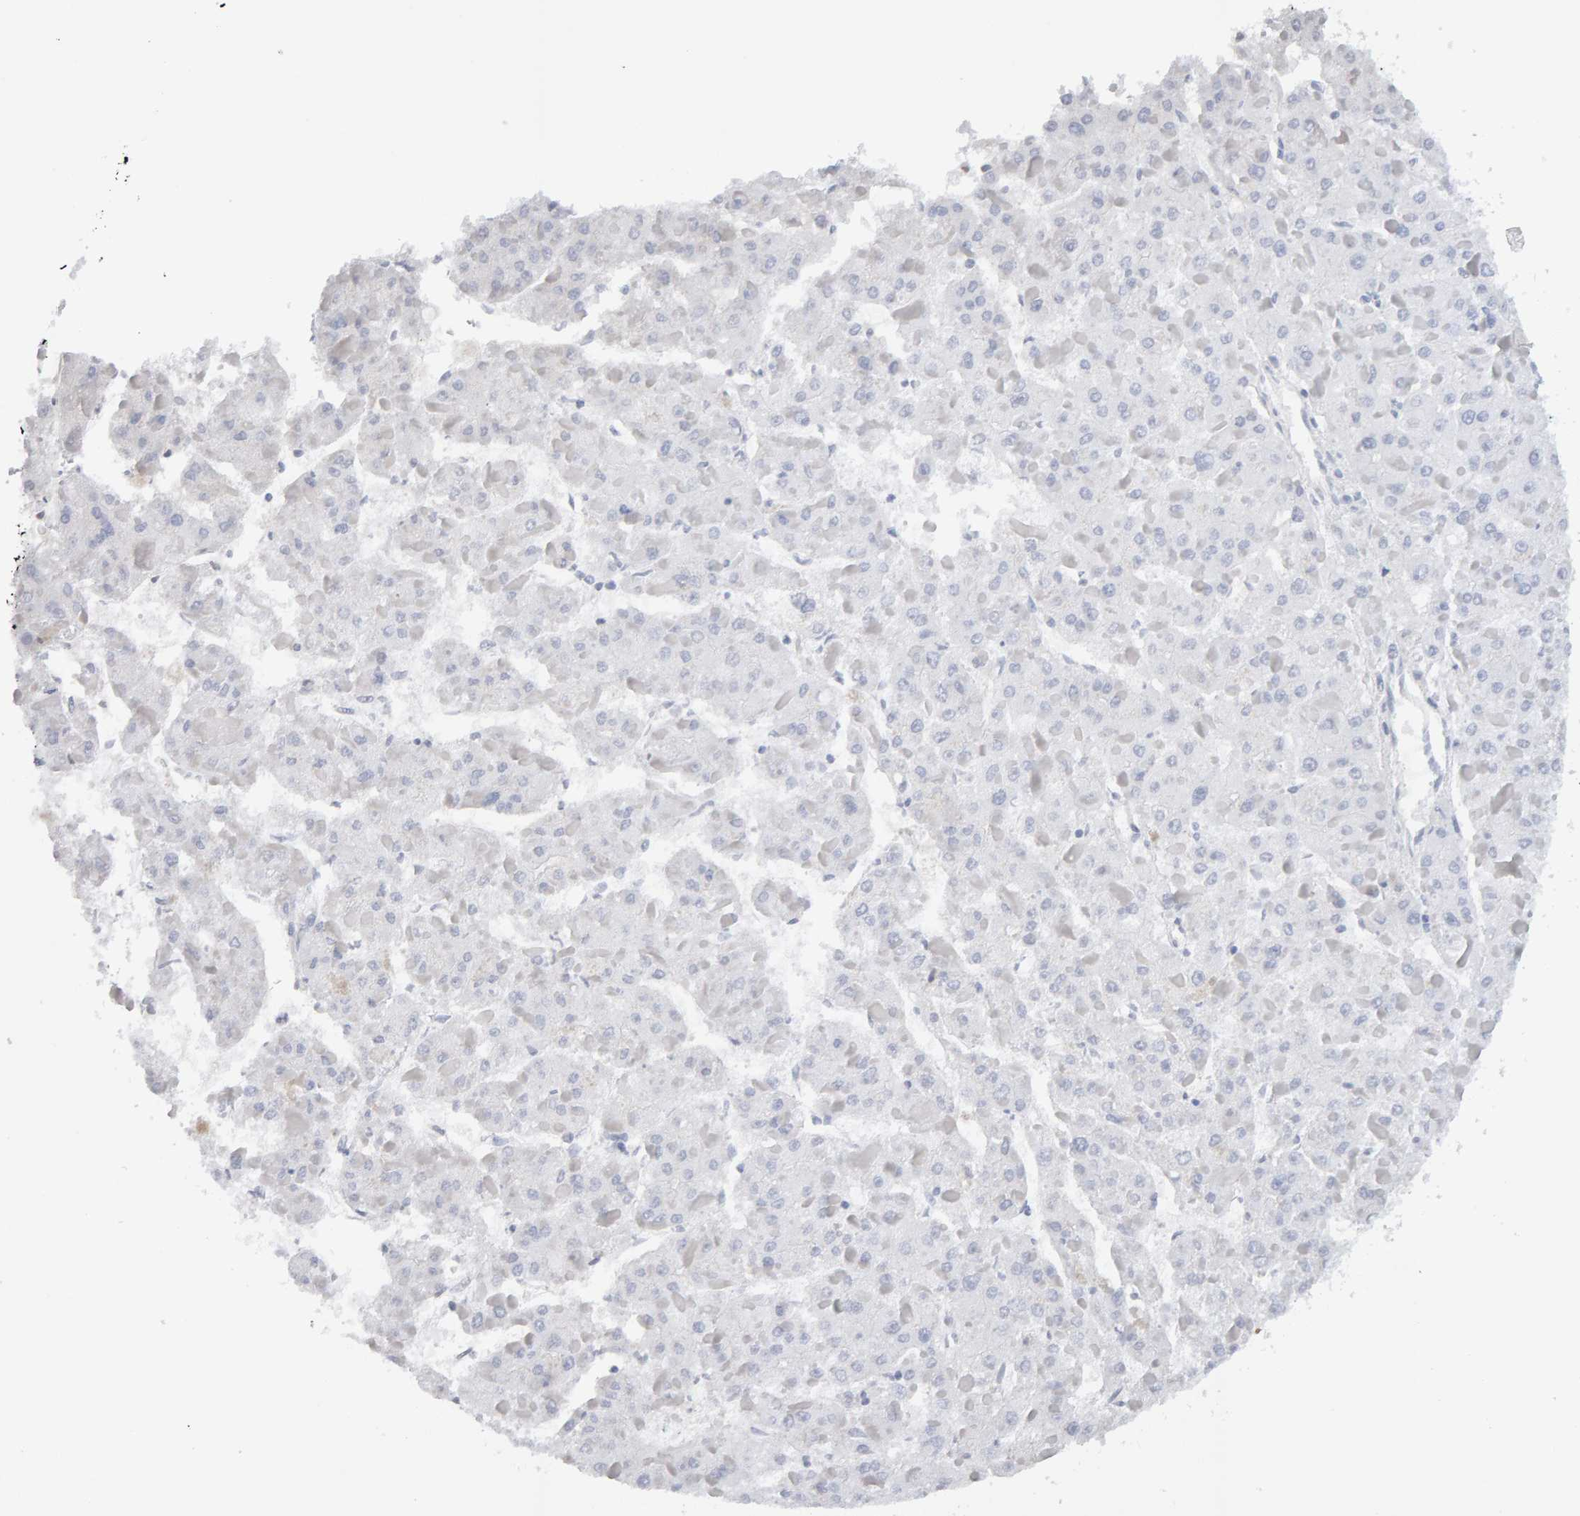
{"staining": {"intensity": "weak", "quantity": "<25%", "location": "cytoplasmic/membranous"}, "tissue": "liver cancer", "cell_type": "Tumor cells", "image_type": "cancer", "snomed": [{"axis": "morphology", "description": "Carcinoma, Hepatocellular, NOS"}, {"axis": "topography", "description": "Liver"}], "caption": "Histopathology image shows no significant protein positivity in tumor cells of hepatocellular carcinoma (liver). The staining is performed using DAB brown chromogen with nuclei counter-stained in using hematoxylin.", "gene": "METRNL", "patient": {"sex": "female", "age": 73}}